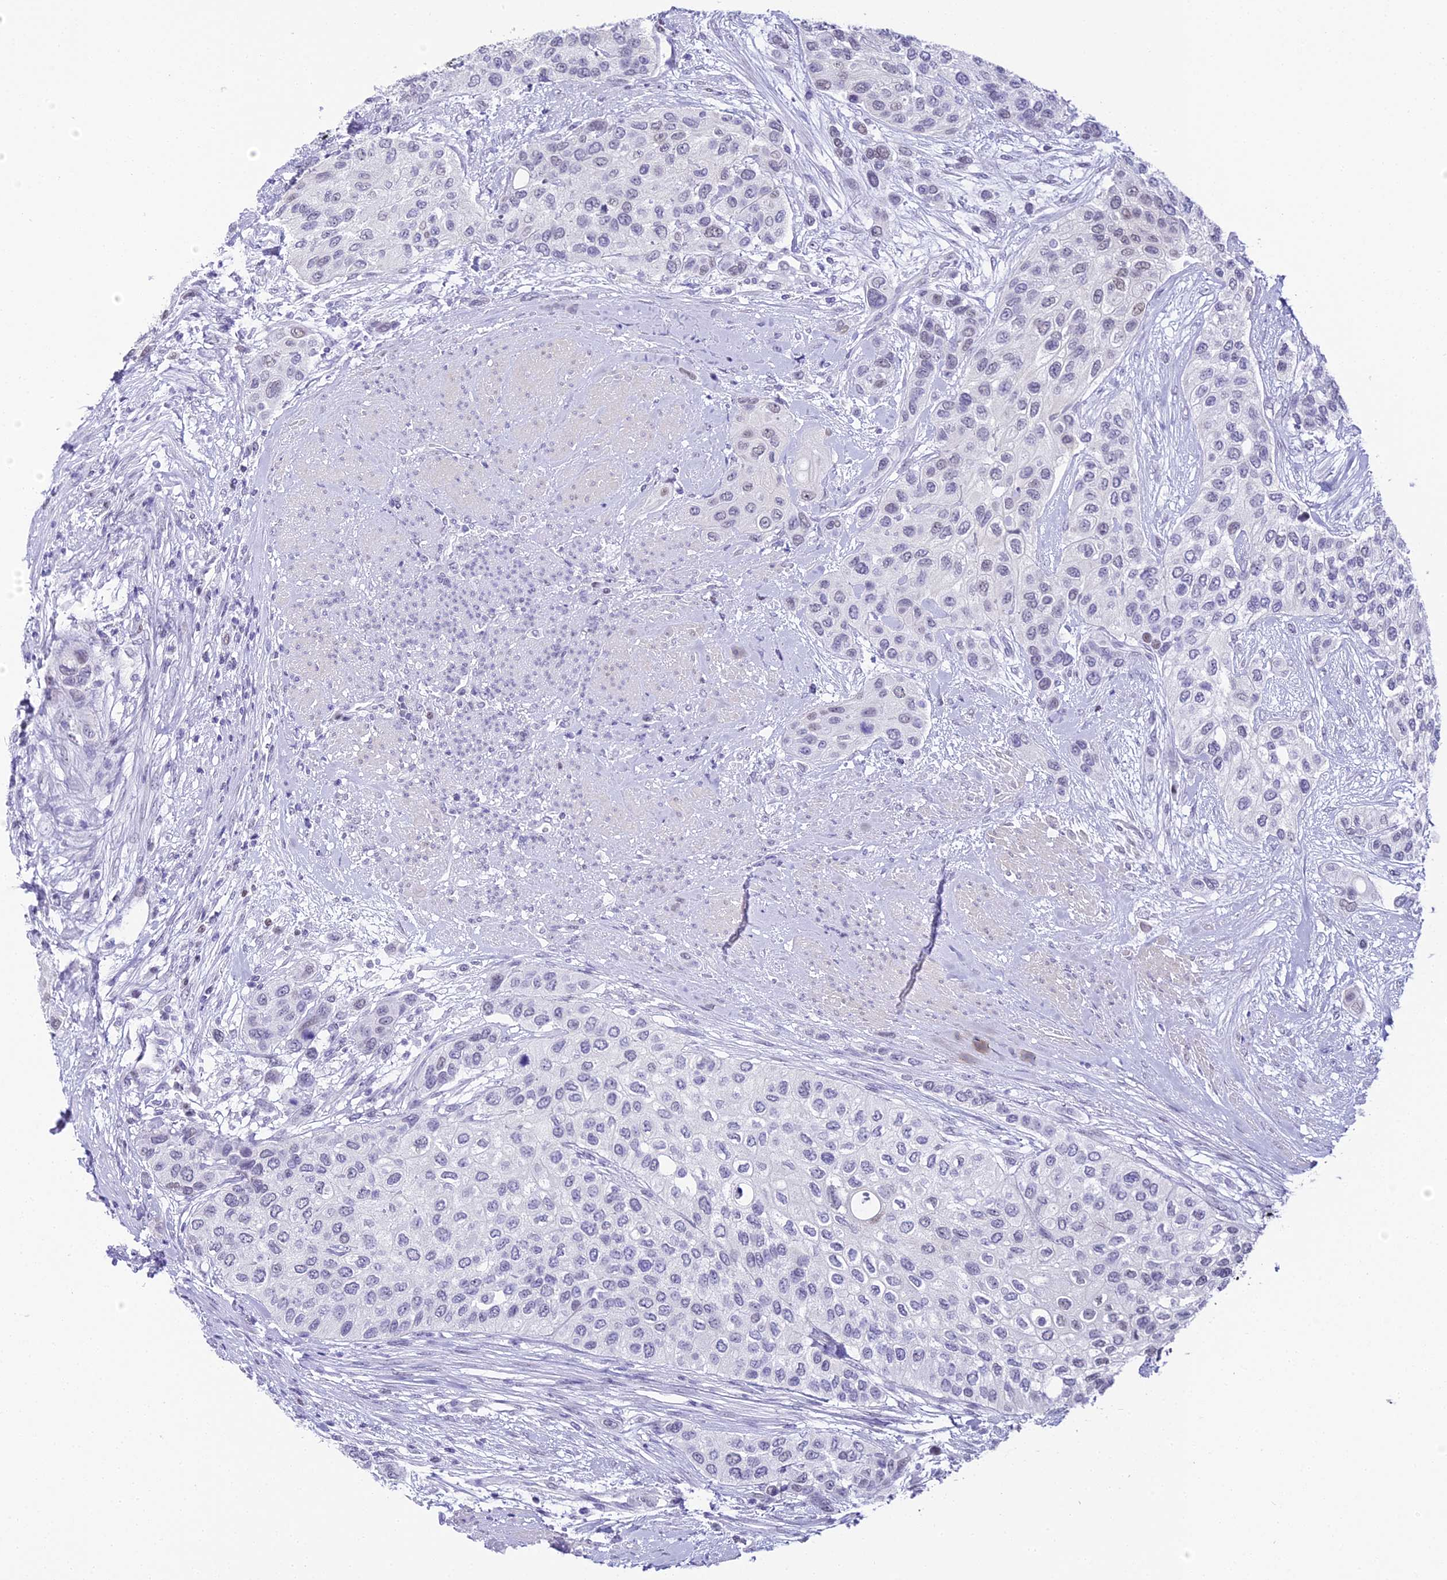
{"staining": {"intensity": "weak", "quantity": "<25%", "location": "nuclear"}, "tissue": "urothelial cancer", "cell_type": "Tumor cells", "image_type": "cancer", "snomed": [{"axis": "morphology", "description": "Normal tissue, NOS"}, {"axis": "morphology", "description": "Urothelial carcinoma, High grade"}, {"axis": "topography", "description": "Vascular tissue"}, {"axis": "topography", "description": "Urinary bladder"}], "caption": "Human urothelial carcinoma (high-grade) stained for a protein using IHC shows no positivity in tumor cells.", "gene": "ABHD14A-ACY1", "patient": {"sex": "female", "age": 56}}